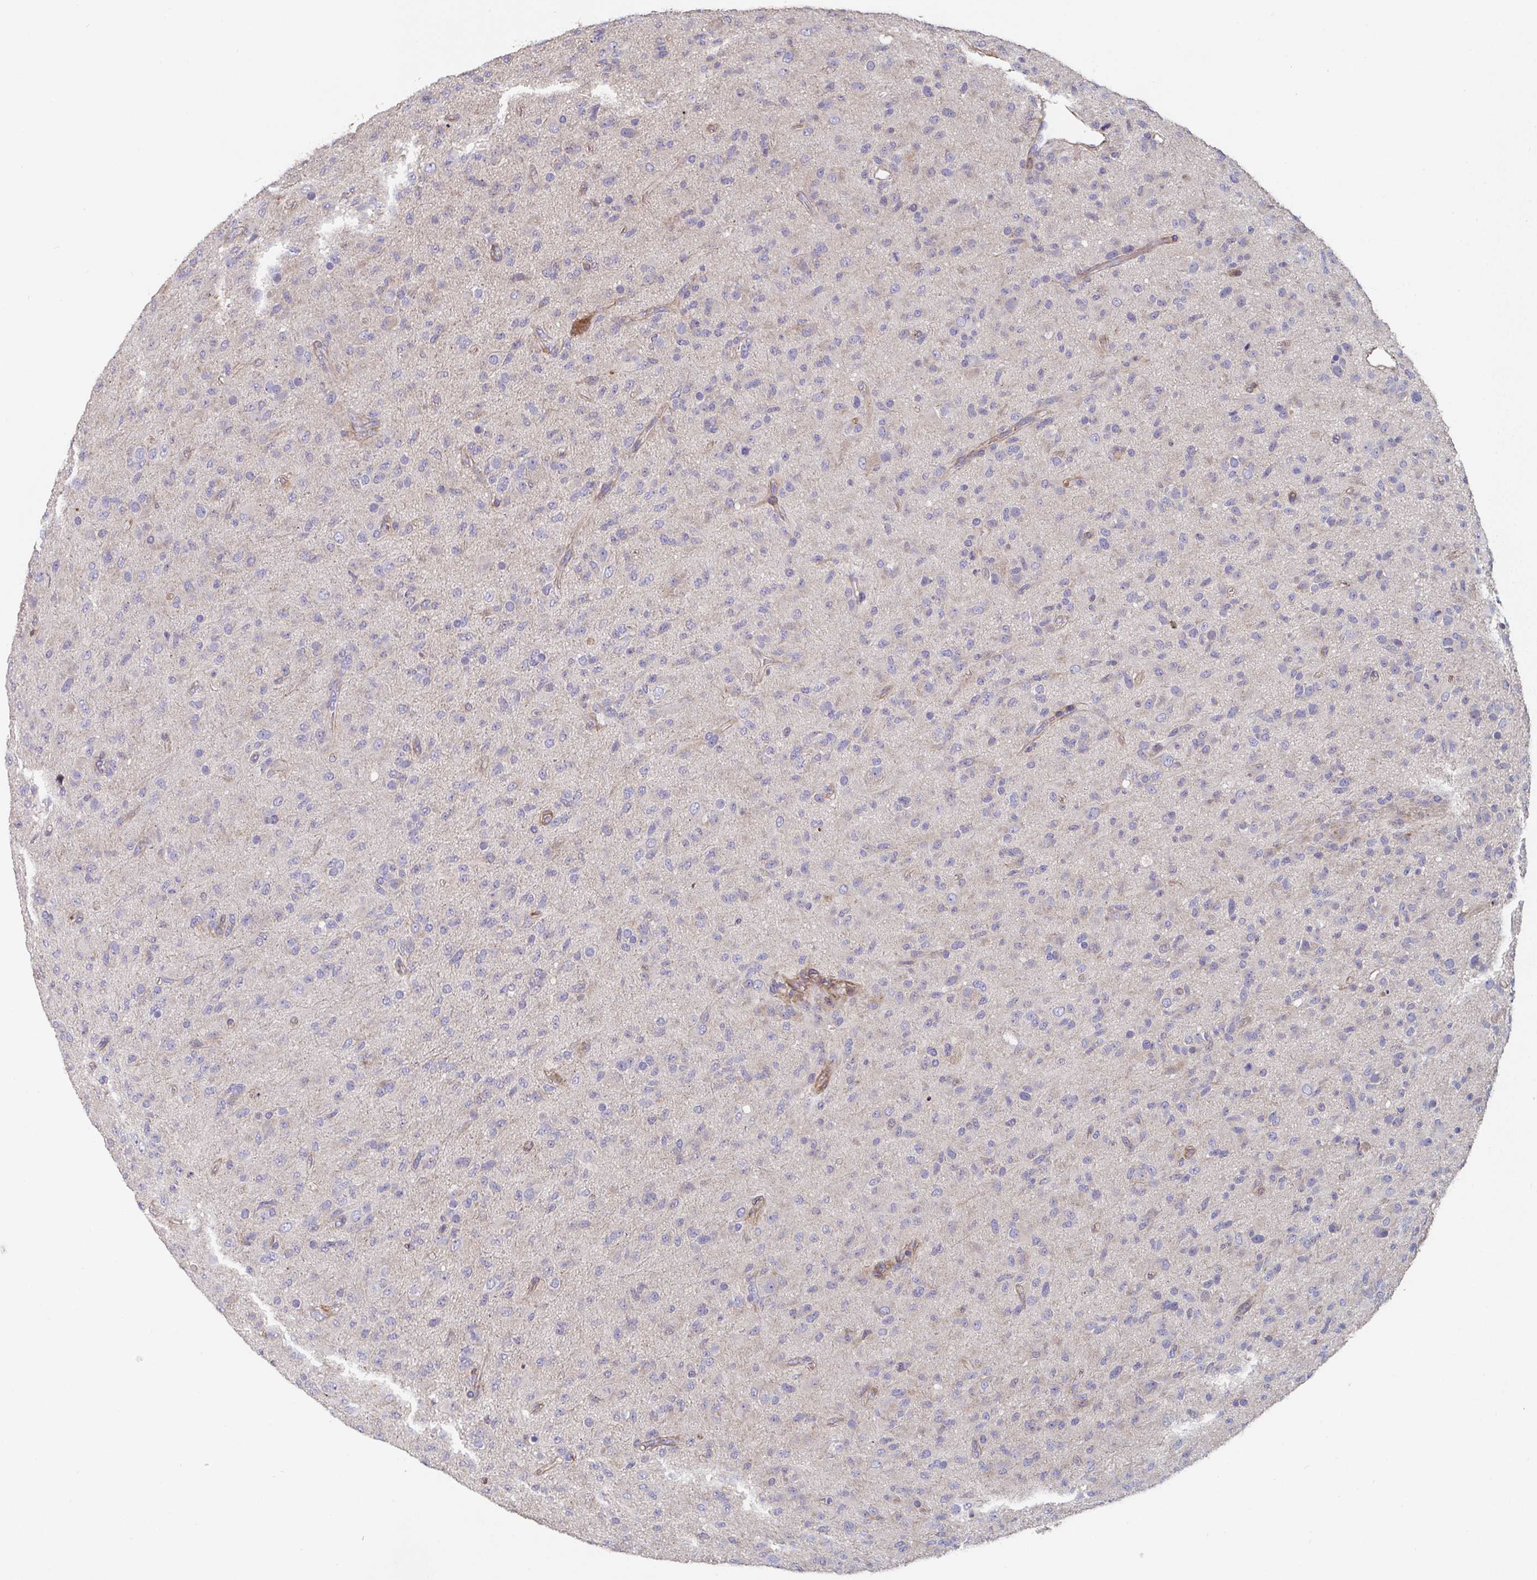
{"staining": {"intensity": "negative", "quantity": "none", "location": "none"}, "tissue": "glioma", "cell_type": "Tumor cells", "image_type": "cancer", "snomed": [{"axis": "morphology", "description": "Glioma, malignant, Low grade"}, {"axis": "topography", "description": "Brain"}], "caption": "Tumor cells show no significant protein positivity in glioma.", "gene": "FZD2", "patient": {"sex": "male", "age": 65}}